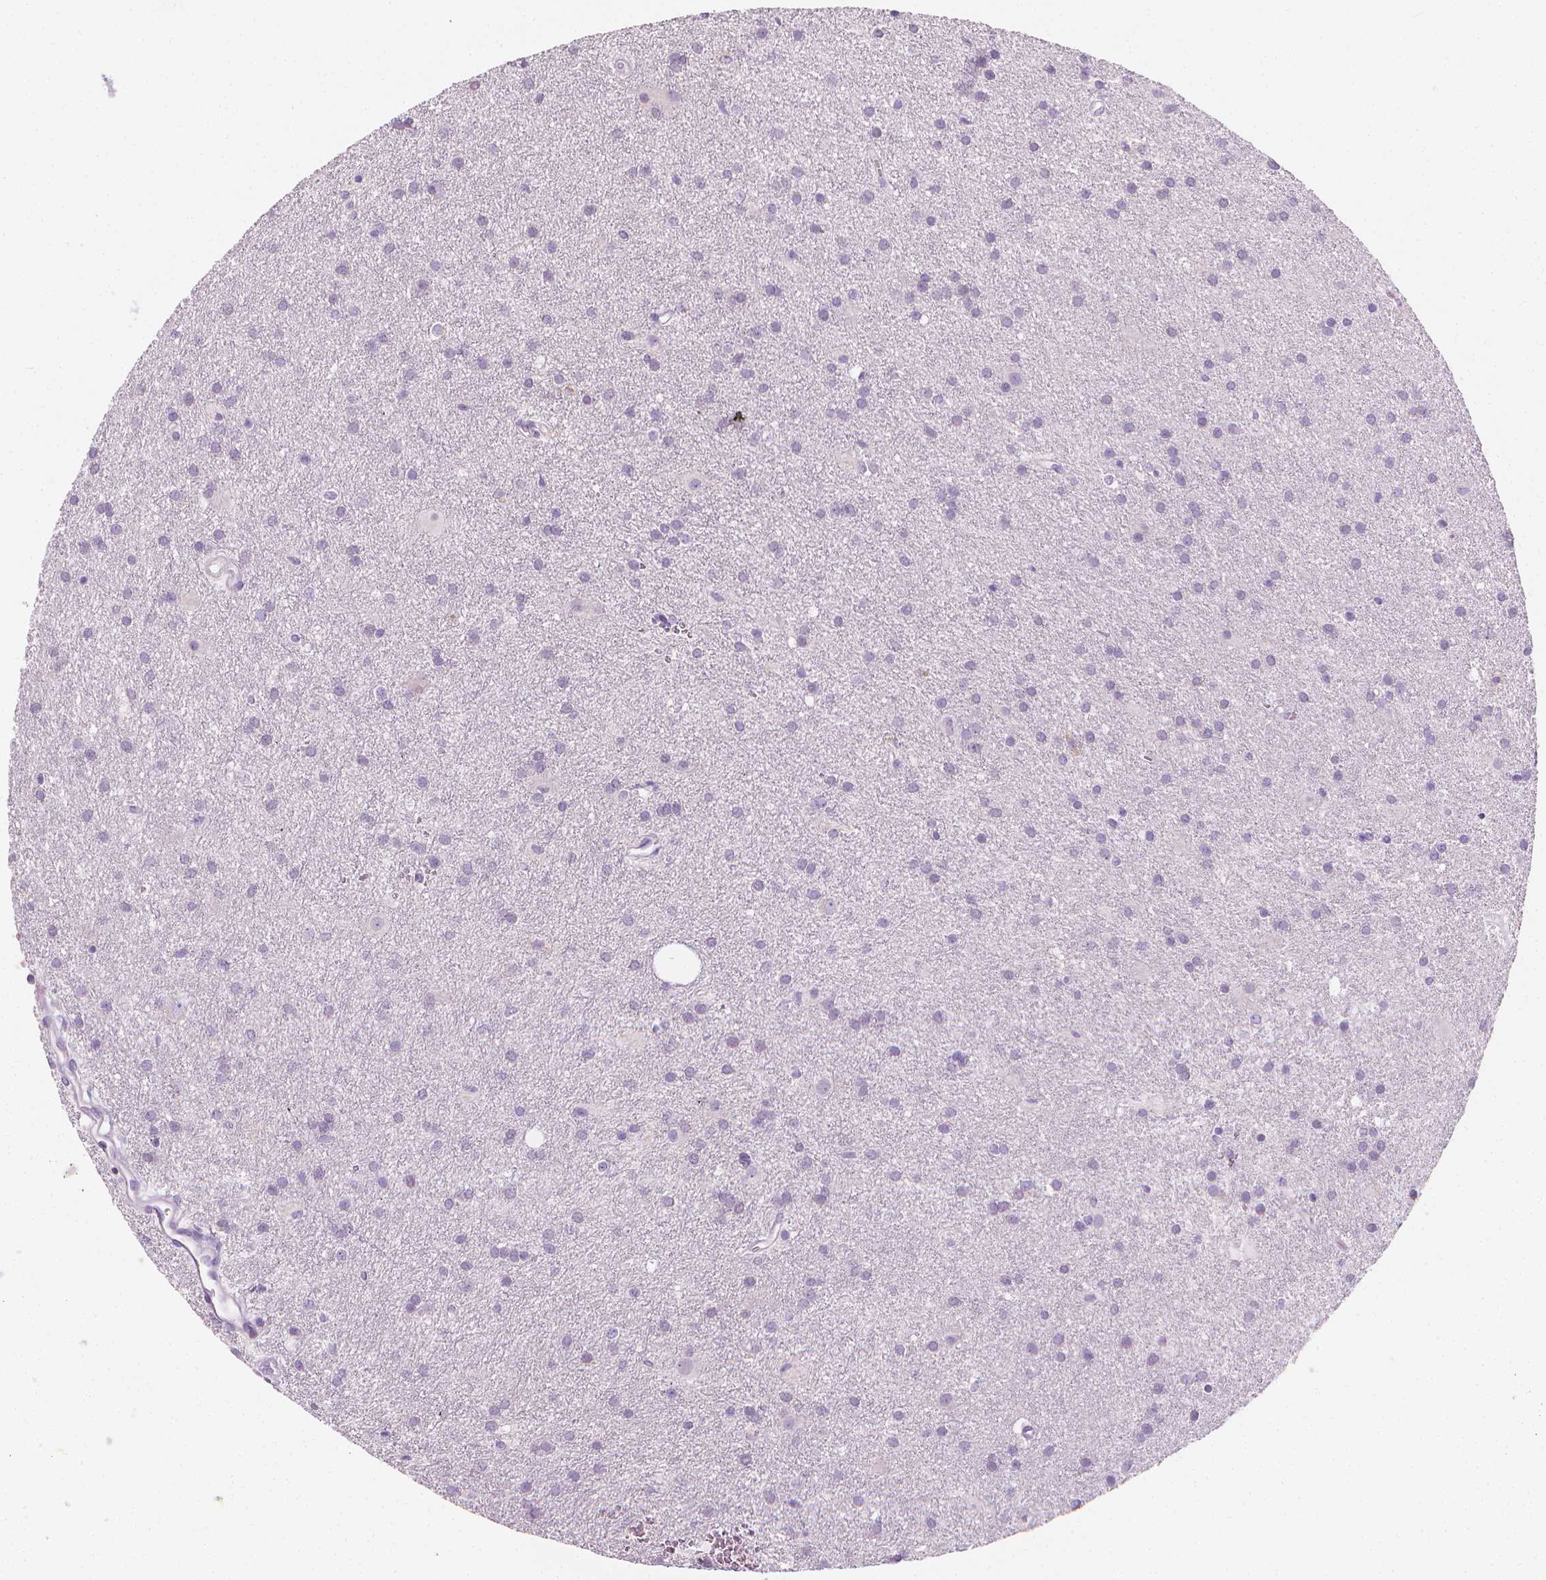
{"staining": {"intensity": "negative", "quantity": "none", "location": "none"}, "tissue": "glioma", "cell_type": "Tumor cells", "image_type": "cancer", "snomed": [{"axis": "morphology", "description": "Glioma, malignant, Low grade"}, {"axis": "topography", "description": "Brain"}], "caption": "Image shows no protein staining in tumor cells of glioma tissue.", "gene": "DCAF8L1", "patient": {"sex": "male", "age": 58}}